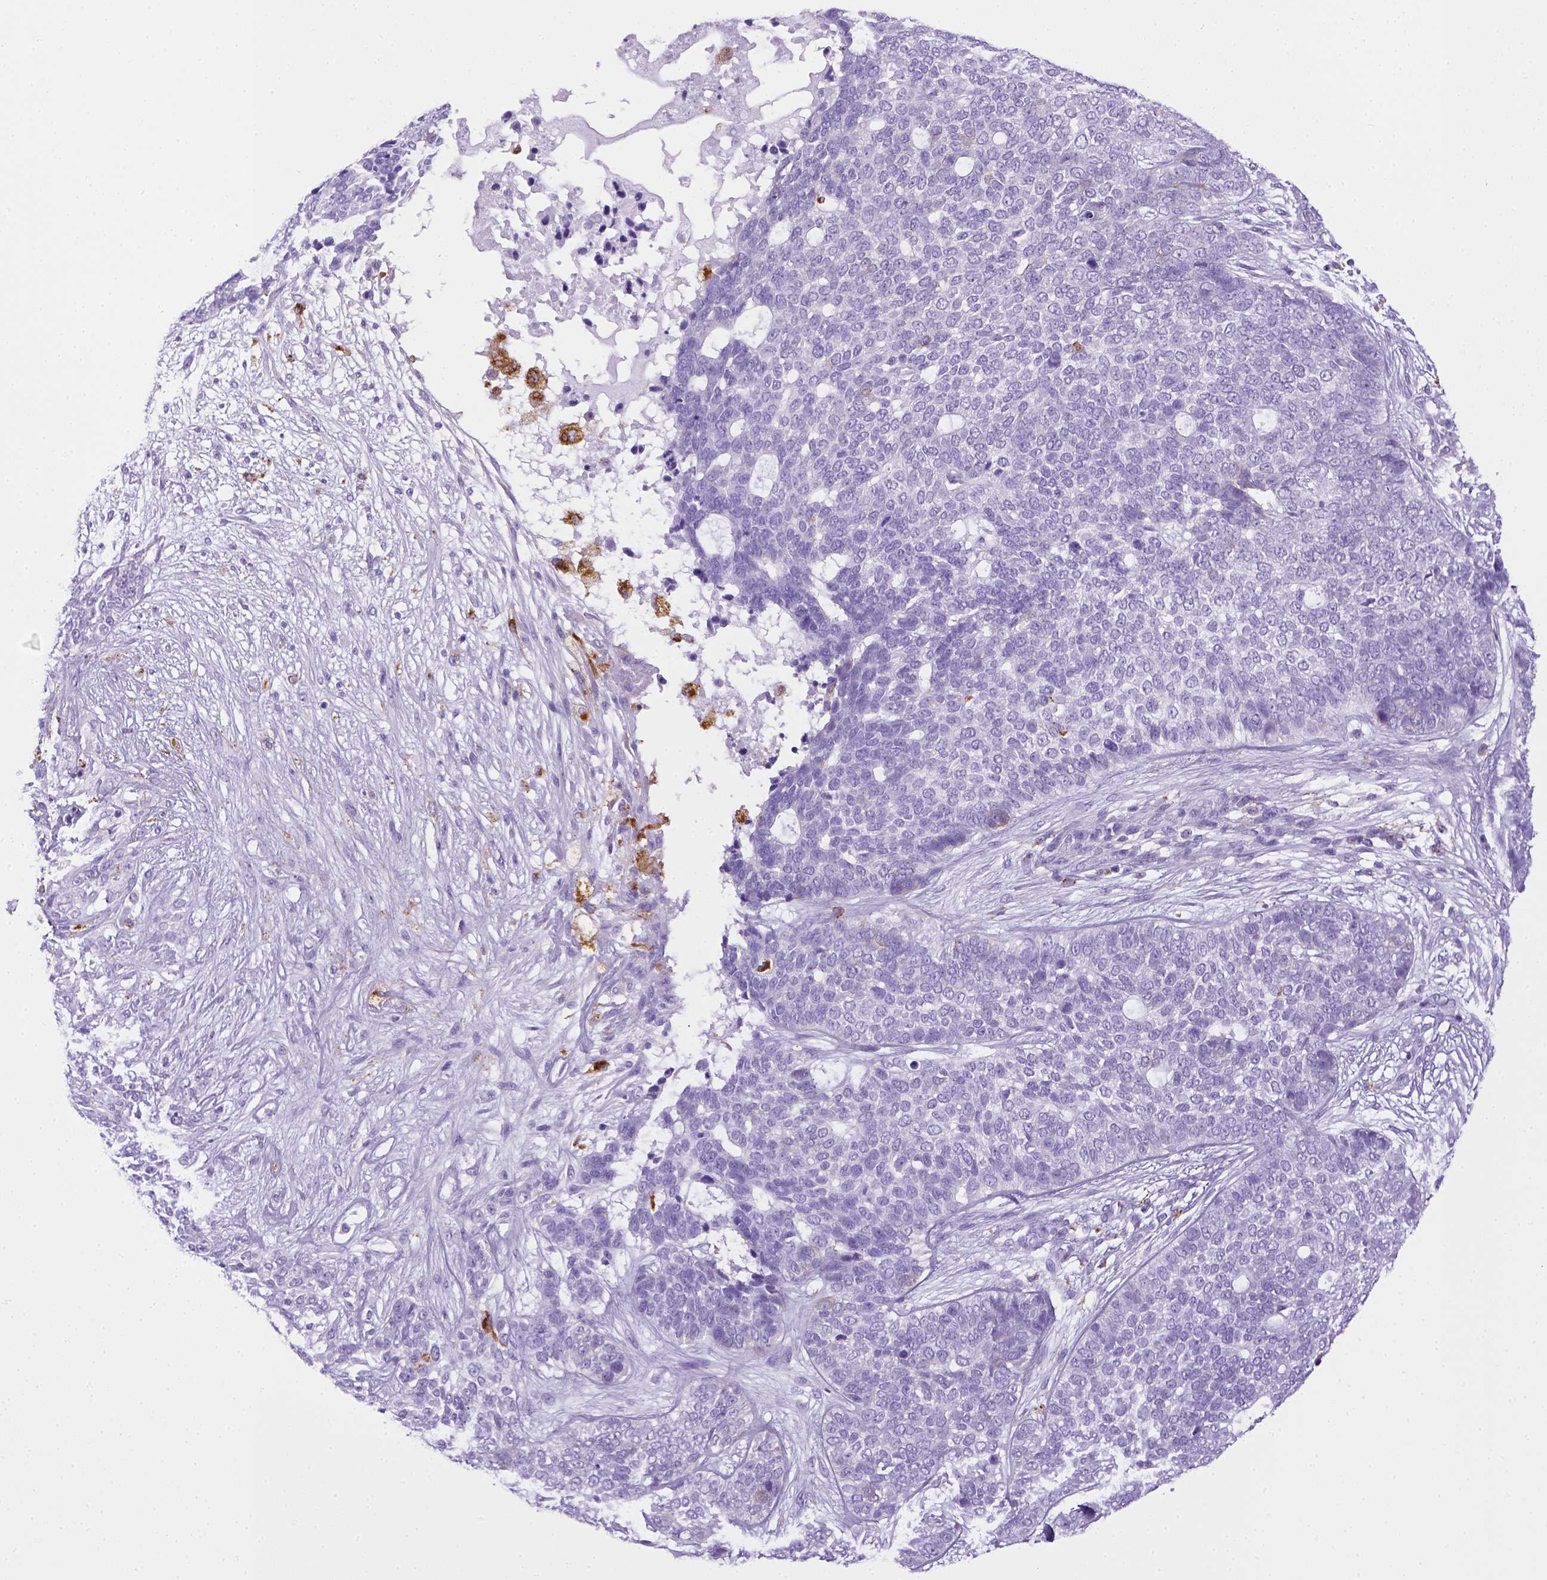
{"staining": {"intensity": "negative", "quantity": "none", "location": "none"}, "tissue": "skin cancer", "cell_type": "Tumor cells", "image_type": "cancer", "snomed": [{"axis": "morphology", "description": "Basal cell carcinoma"}, {"axis": "topography", "description": "Skin"}], "caption": "Immunohistochemistry (IHC) image of neoplastic tissue: skin basal cell carcinoma stained with DAB demonstrates no significant protein expression in tumor cells.", "gene": "CD68", "patient": {"sex": "female", "age": 69}}